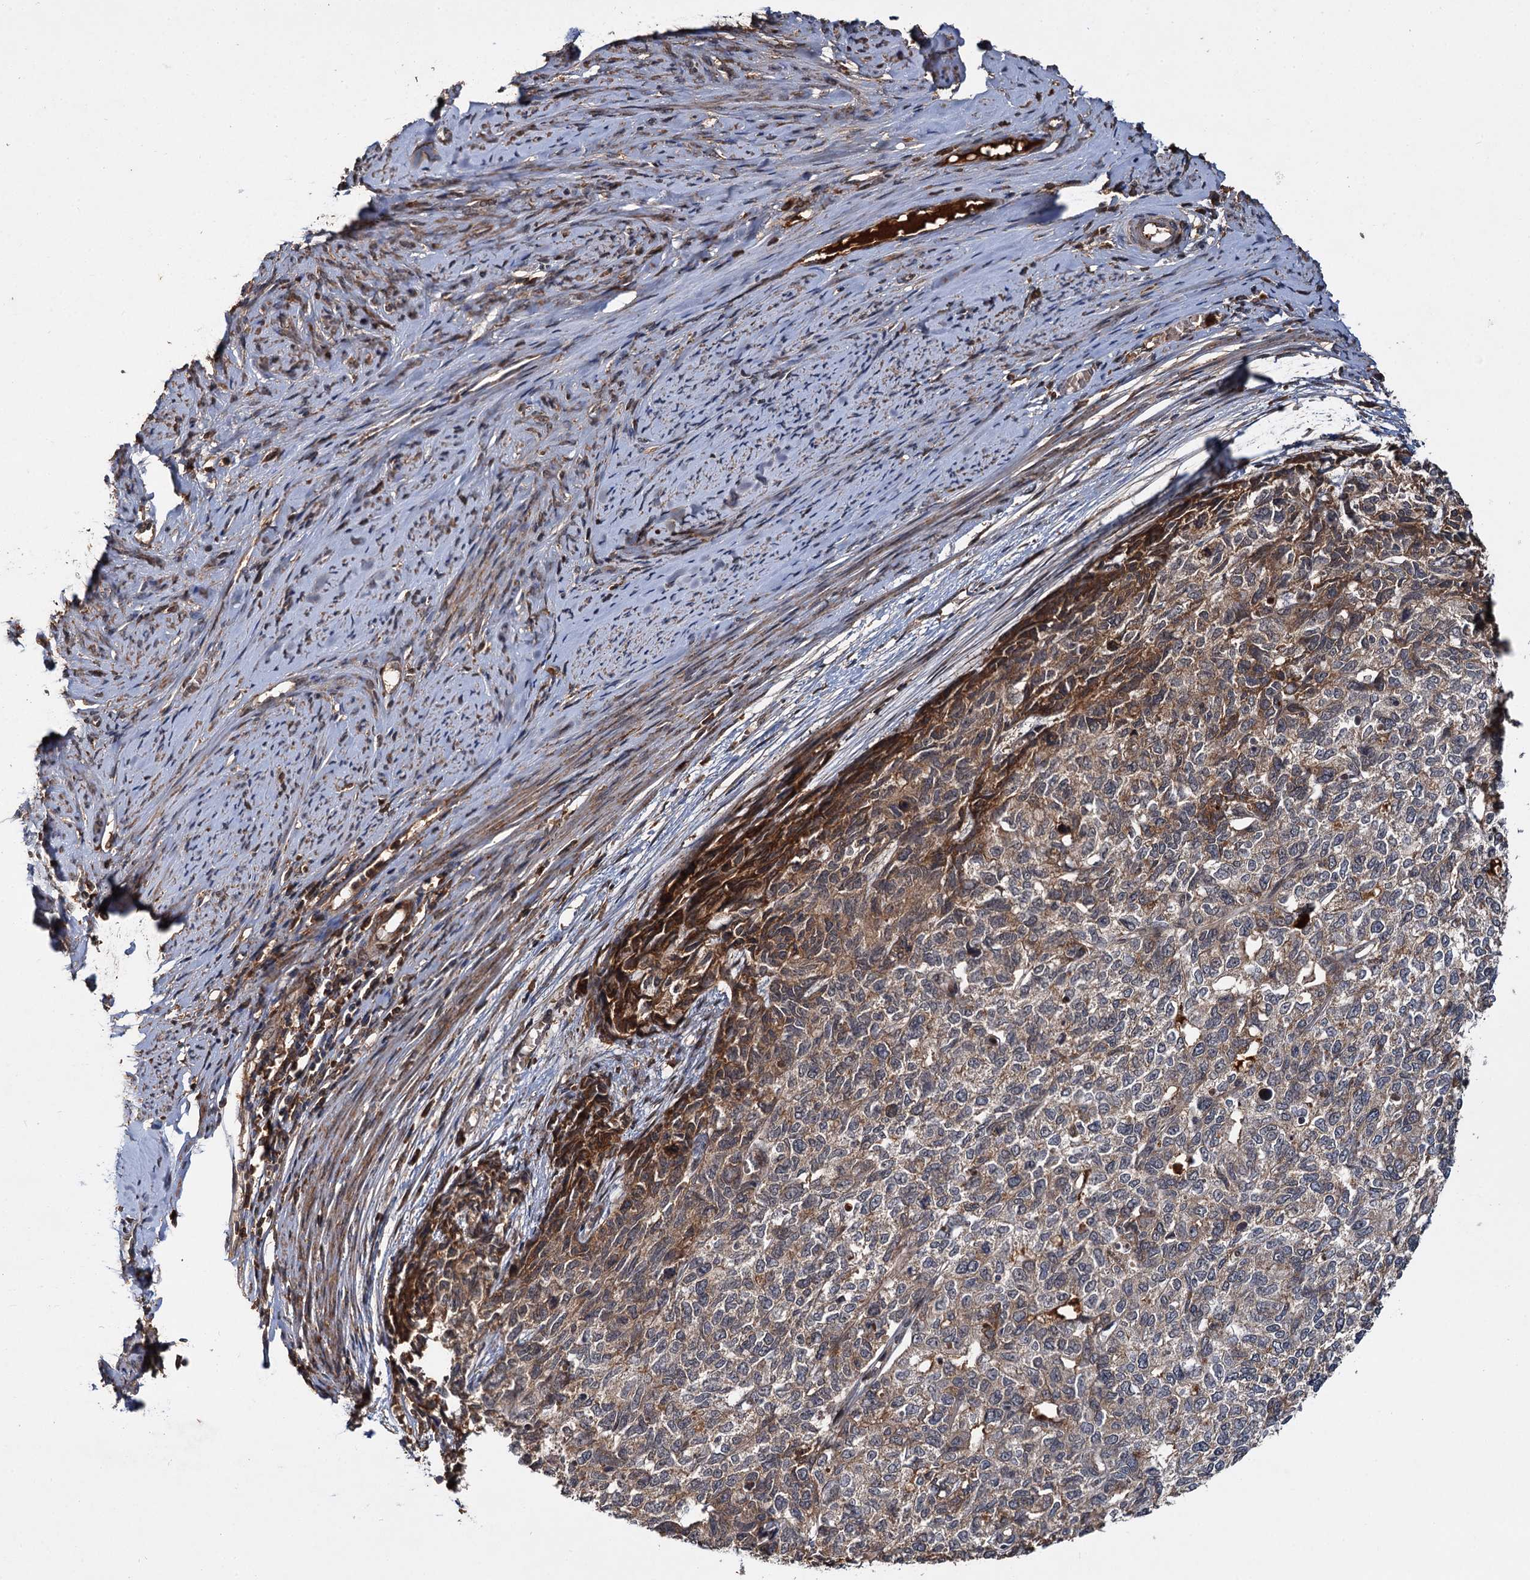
{"staining": {"intensity": "moderate", "quantity": "25%-75%", "location": "cytoplasmic/membranous"}, "tissue": "cervical cancer", "cell_type": "Tumor cells", "image_type": "cancer", "snomed": [{"axis": "morphology", "description": "Squamous cell carcinoma, NOS"}, {"axis": "topography", "description": "Cervix"}], "caption": "The histopathology image exhibits immunohistochemical staining of squamous cell carcinoma (cervical). There is moderate cytoplasmic/membranous staining is identified in approximately 25%-75% of tumor cells.", "gene": "MBD6", "patient": {"sex": "female", "age": 63}}